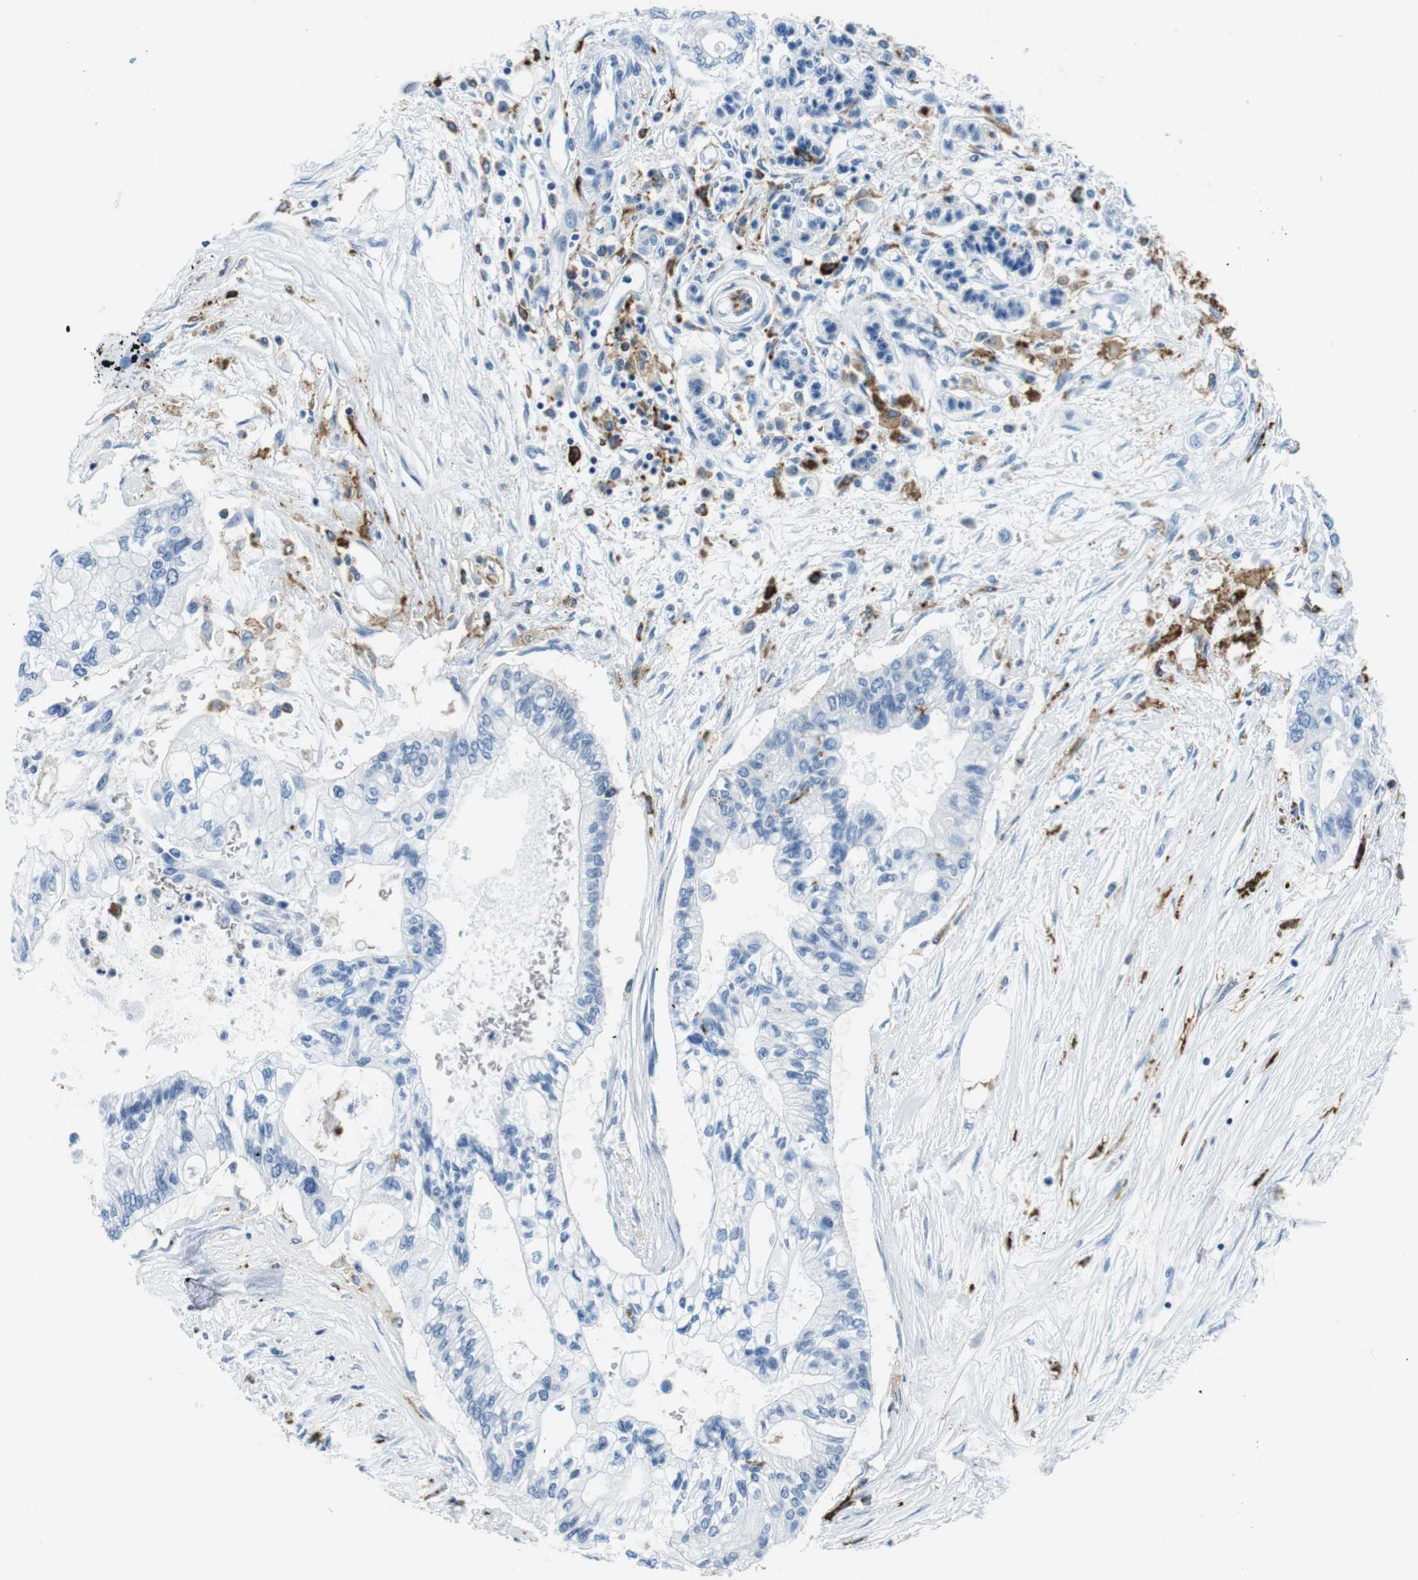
{"staining": {"intensity": "negative", "quantity": "none", "location": "none"}, "tissue": "pancreatic cancer", "cell_type": "Tumor cells", "image_type": "cancer", "snomed": [{"axis": "morphology", "description": "Adenocarcinoma, NOS"}, {"axis": "topography", "description": "Pancreas"}], "caption": "Tumor cells are negative for protein expression in human pancreatic cancer. Brightfield microscopy of immunohistochemistry stained with DAB (3,3'-diaminobenzidine) (brown) and hematoxylin (blue), captured at high magnification.", "gene": "HLA-DRB1", "patient": {"sex": "female", "age": 77}}